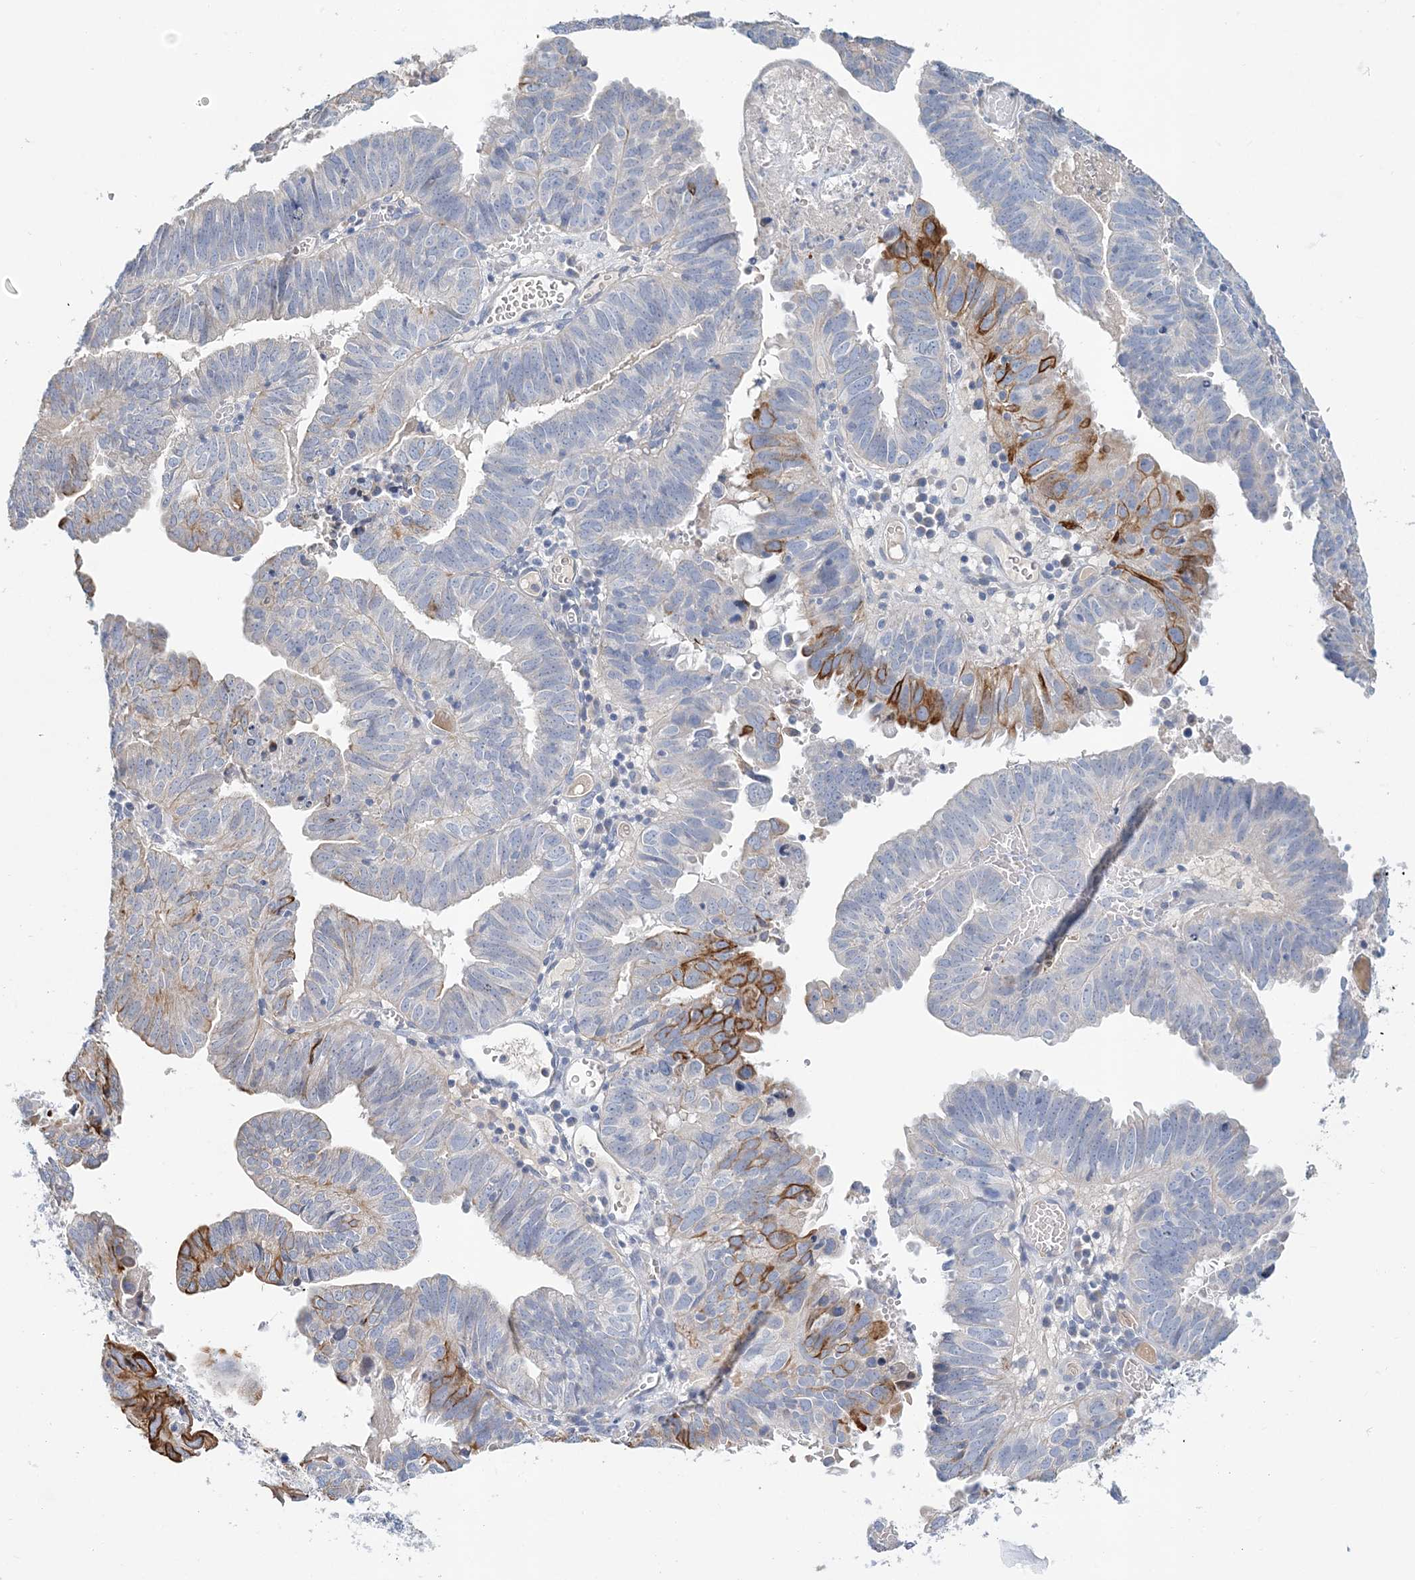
{"staining": {"intensity": "strong", "quantity": "<25%", "location": "cytoplasmic/membranous"}, "tissue": "endometrial cancer", "cell_type": "Tumor cells", "image_type": "cancer", "snomed": [{"axis": "morphology", "description": "Adenocarcinoma, NOS"}, {"axis": "topography", "description": "Uterus"}], "caption": "Protein staining by immunohistochemistry (IHC) exhibits strong cytoplasmic/membranous positivity in about <25% of tumor cells in adenocarcinoma (endometrial).", "gene": "LRRIQ4", "patient": {"sex": "female", "age": 77}}